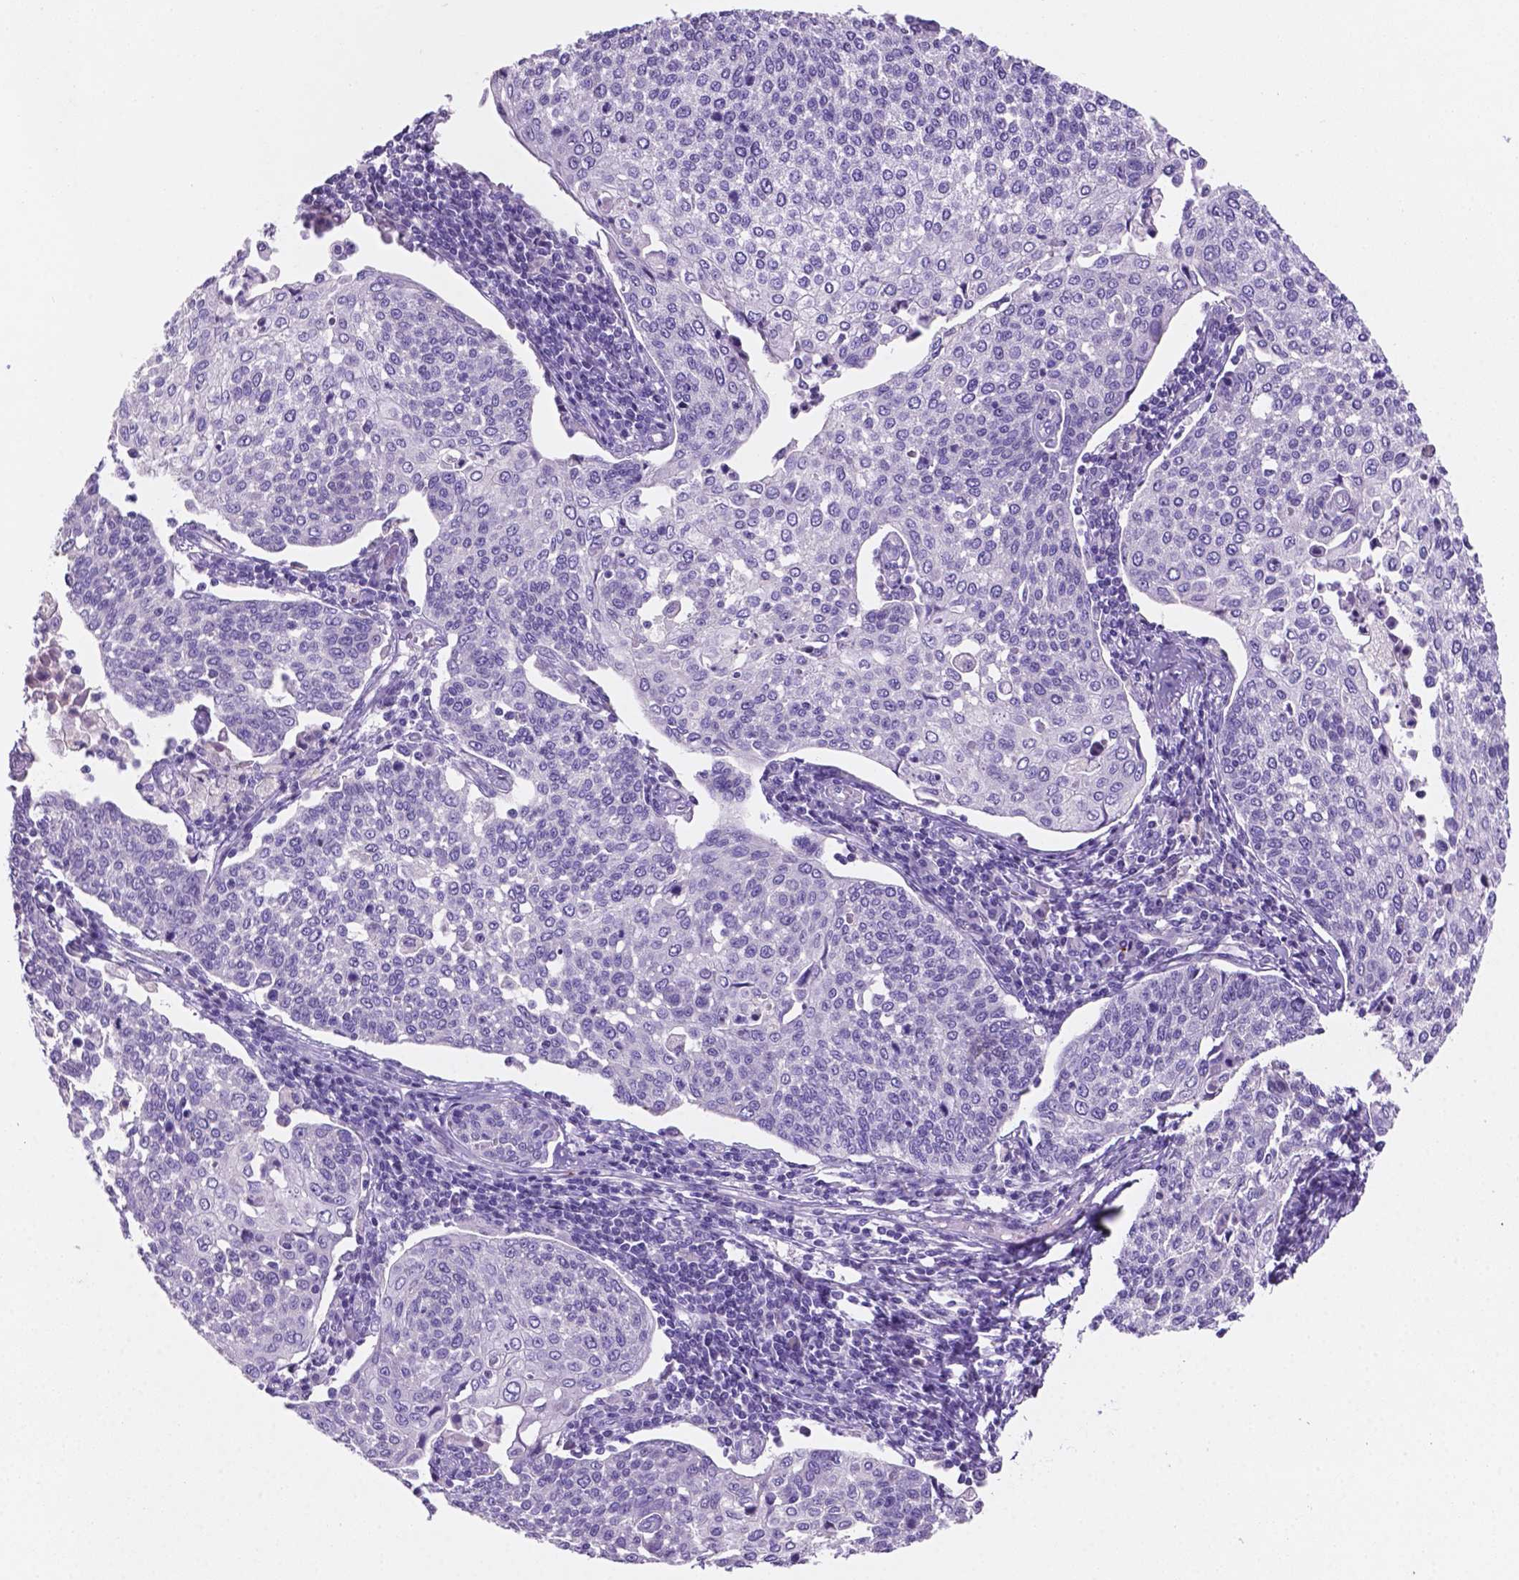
{"staining": {"intensity": "negative", "quantity": "none", "location": "none"}, "tissue": "cervical cancer", "cell_type": "Tumor cells", "image_type": "cancer", "snomed": [{"axis": "morphology", "description": "Squamous cell carcinoma, NOS"}, {"axis": "topography", "description": "Cervix"}], "caption": "A micrograph of human cervical squamous cell carcinoma is negative for staining in tumor cells.", "gene": "EBLN2", "patient": {"sex": "female", "age": 34}}